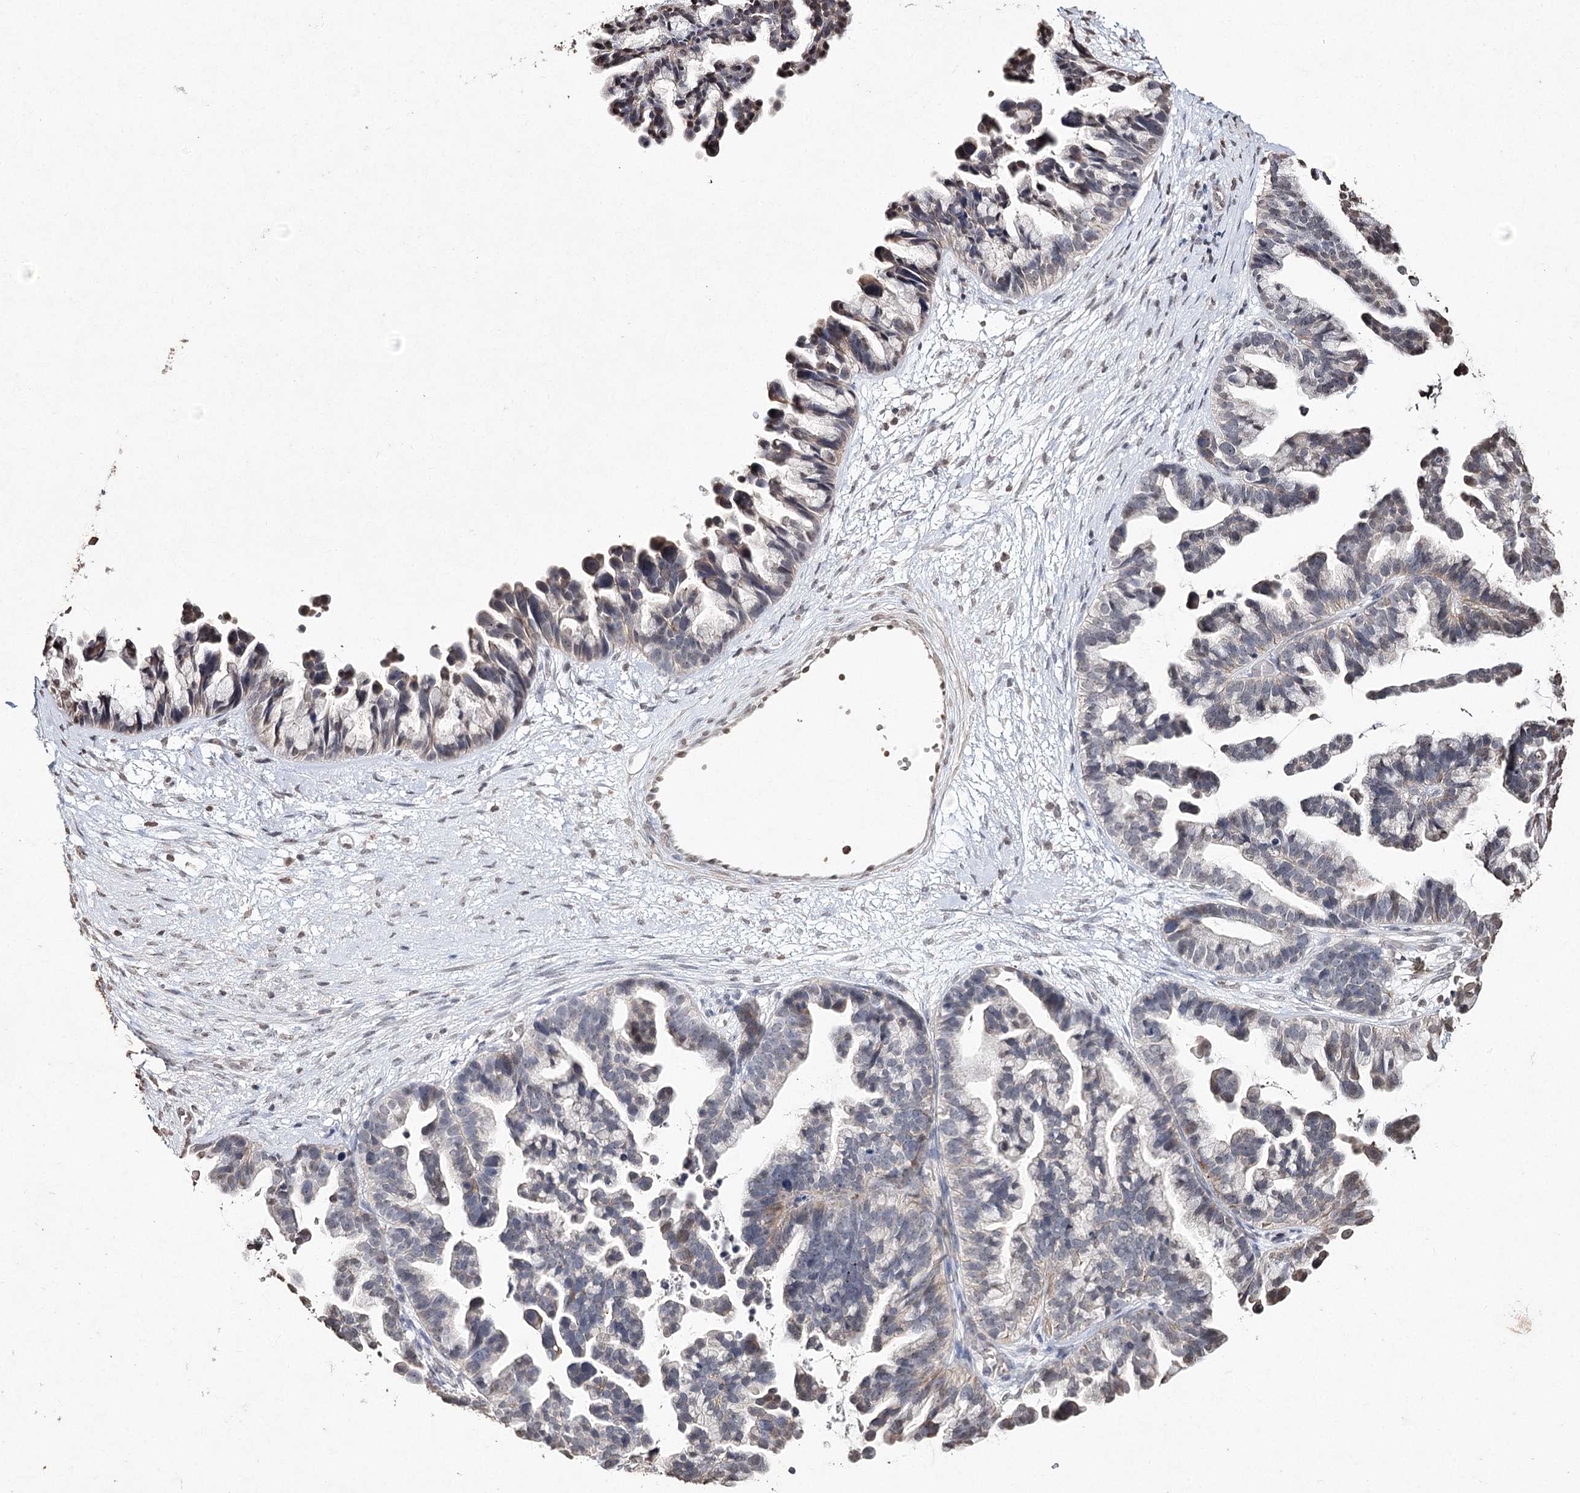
{"staining": {"intensity": "moderate", "quantity": "25%-75%", "location": "cytoplasmic/membranous"}, "tissue": "ovarian cancer", "cell_type": "Tumor cells", "image_type": "cancer", "snomed": [{"axis": "morphology", "description": "Cystadenocarcinoma, serous, NOS"}, {"axis": "topography", "description": "Ovary"}], "caption": "A brown stain labels moderate cytoplasmic/membranous expression of a protein in ovarian serous cystadenocarcinoma tumor cells.", "gene": "DMXL1", "patient": {"sex": "female", "age": 56}}